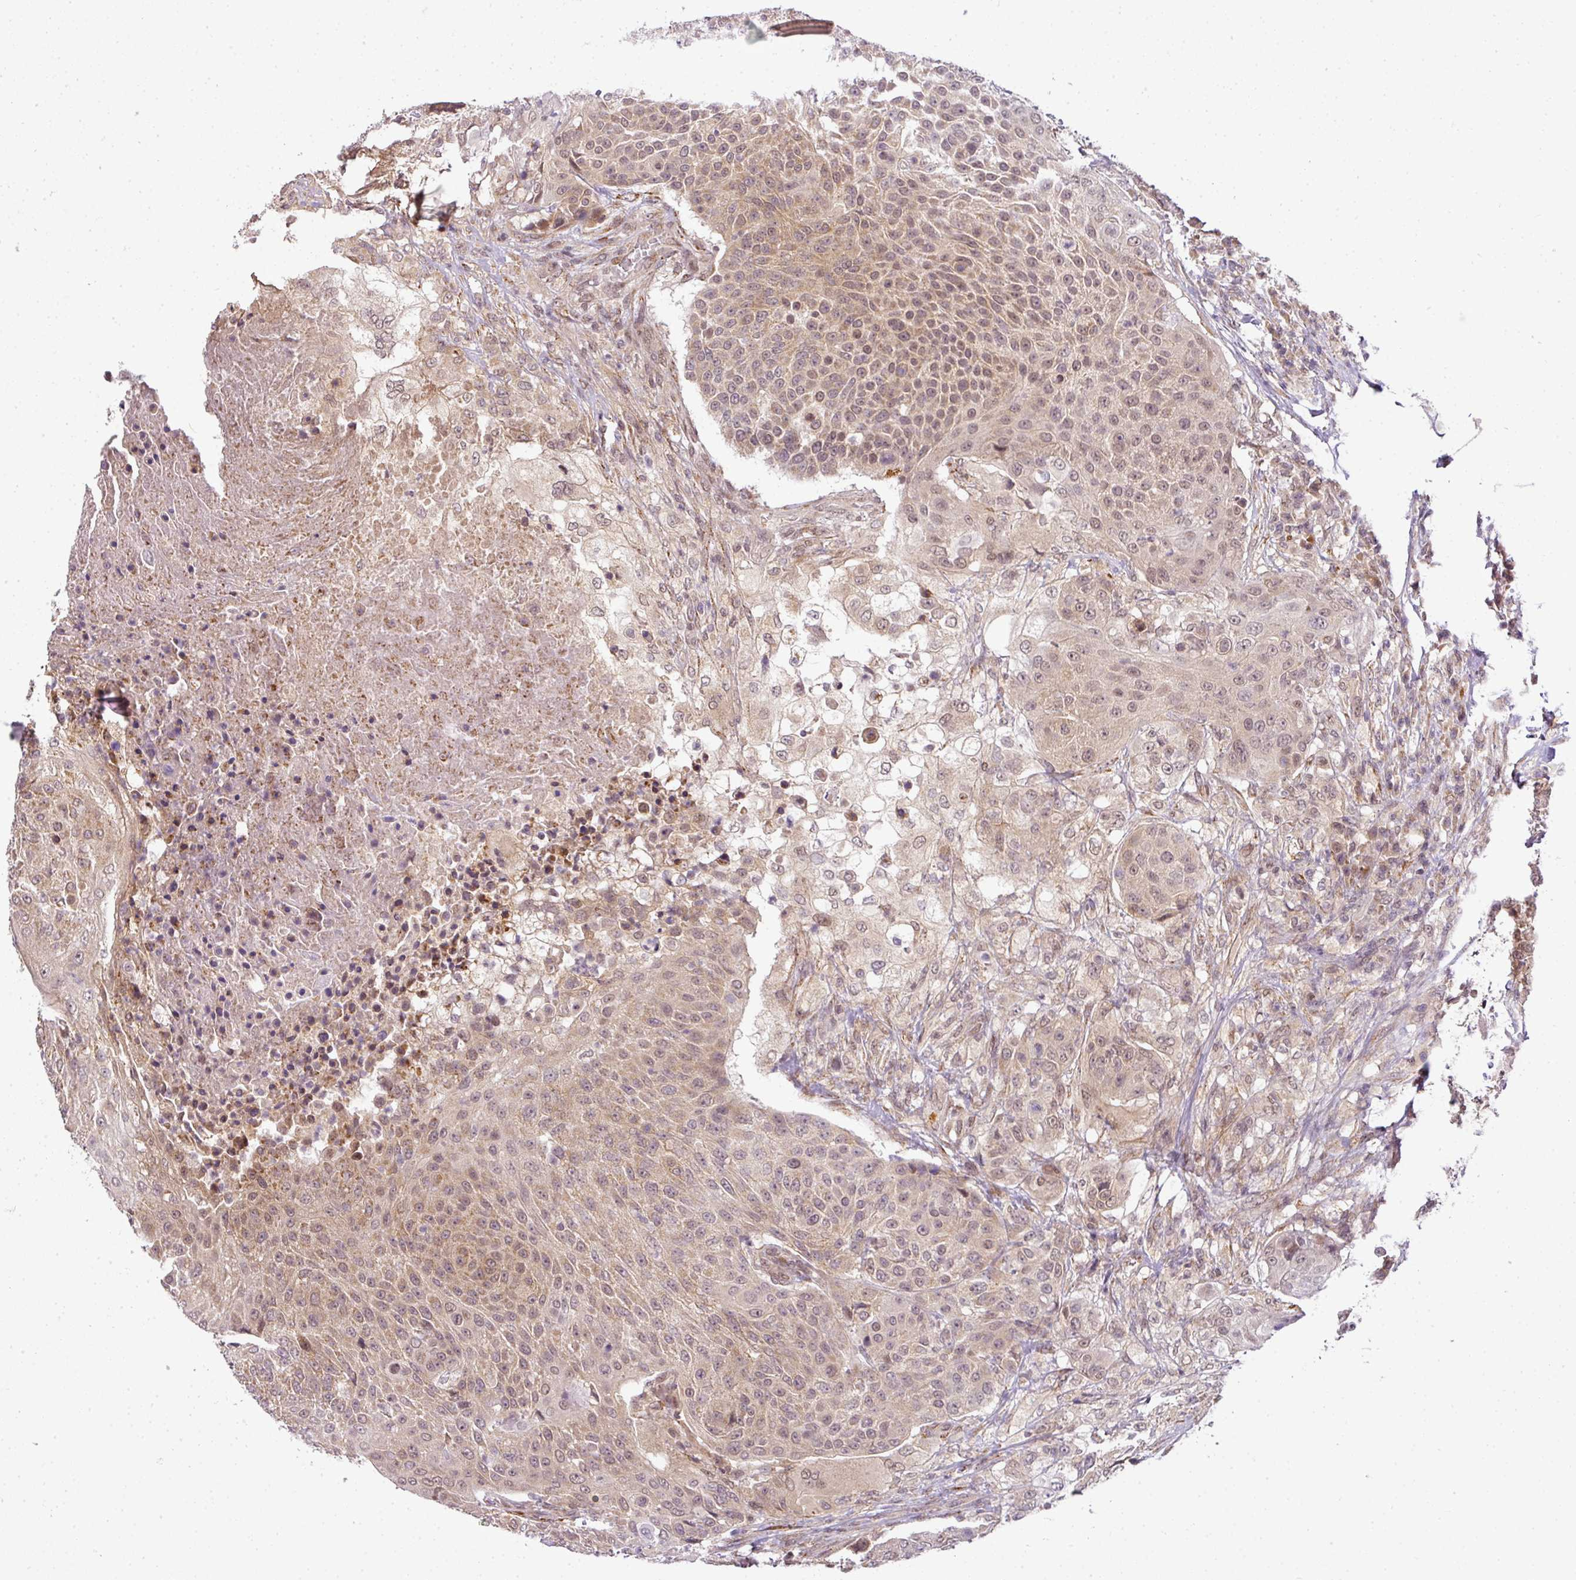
{"staining": {"intensity": "moderate", "quantity": ">75%", "location": "cytoplasmic/membranous,nuclear"}, "tissue": "urothelial cancer", "cell_type": "Tumor cells", "image_type": "cancer", "snomed": [{"axis": "morphology", "description": "Urothelial carcinoma, High grade"}, {"axis": "topography", "description": "Urinary bladder"}], "caption": "High-power microscopy captured an IHC micrograph of high-grade urothelial carcinoma, revealing moderate cytoplasmic/membranous and nuclear staining in approximately >75% of tumor cells.", "gene": "C1orf226", "patient": {"sex": "female", "age": 63}}